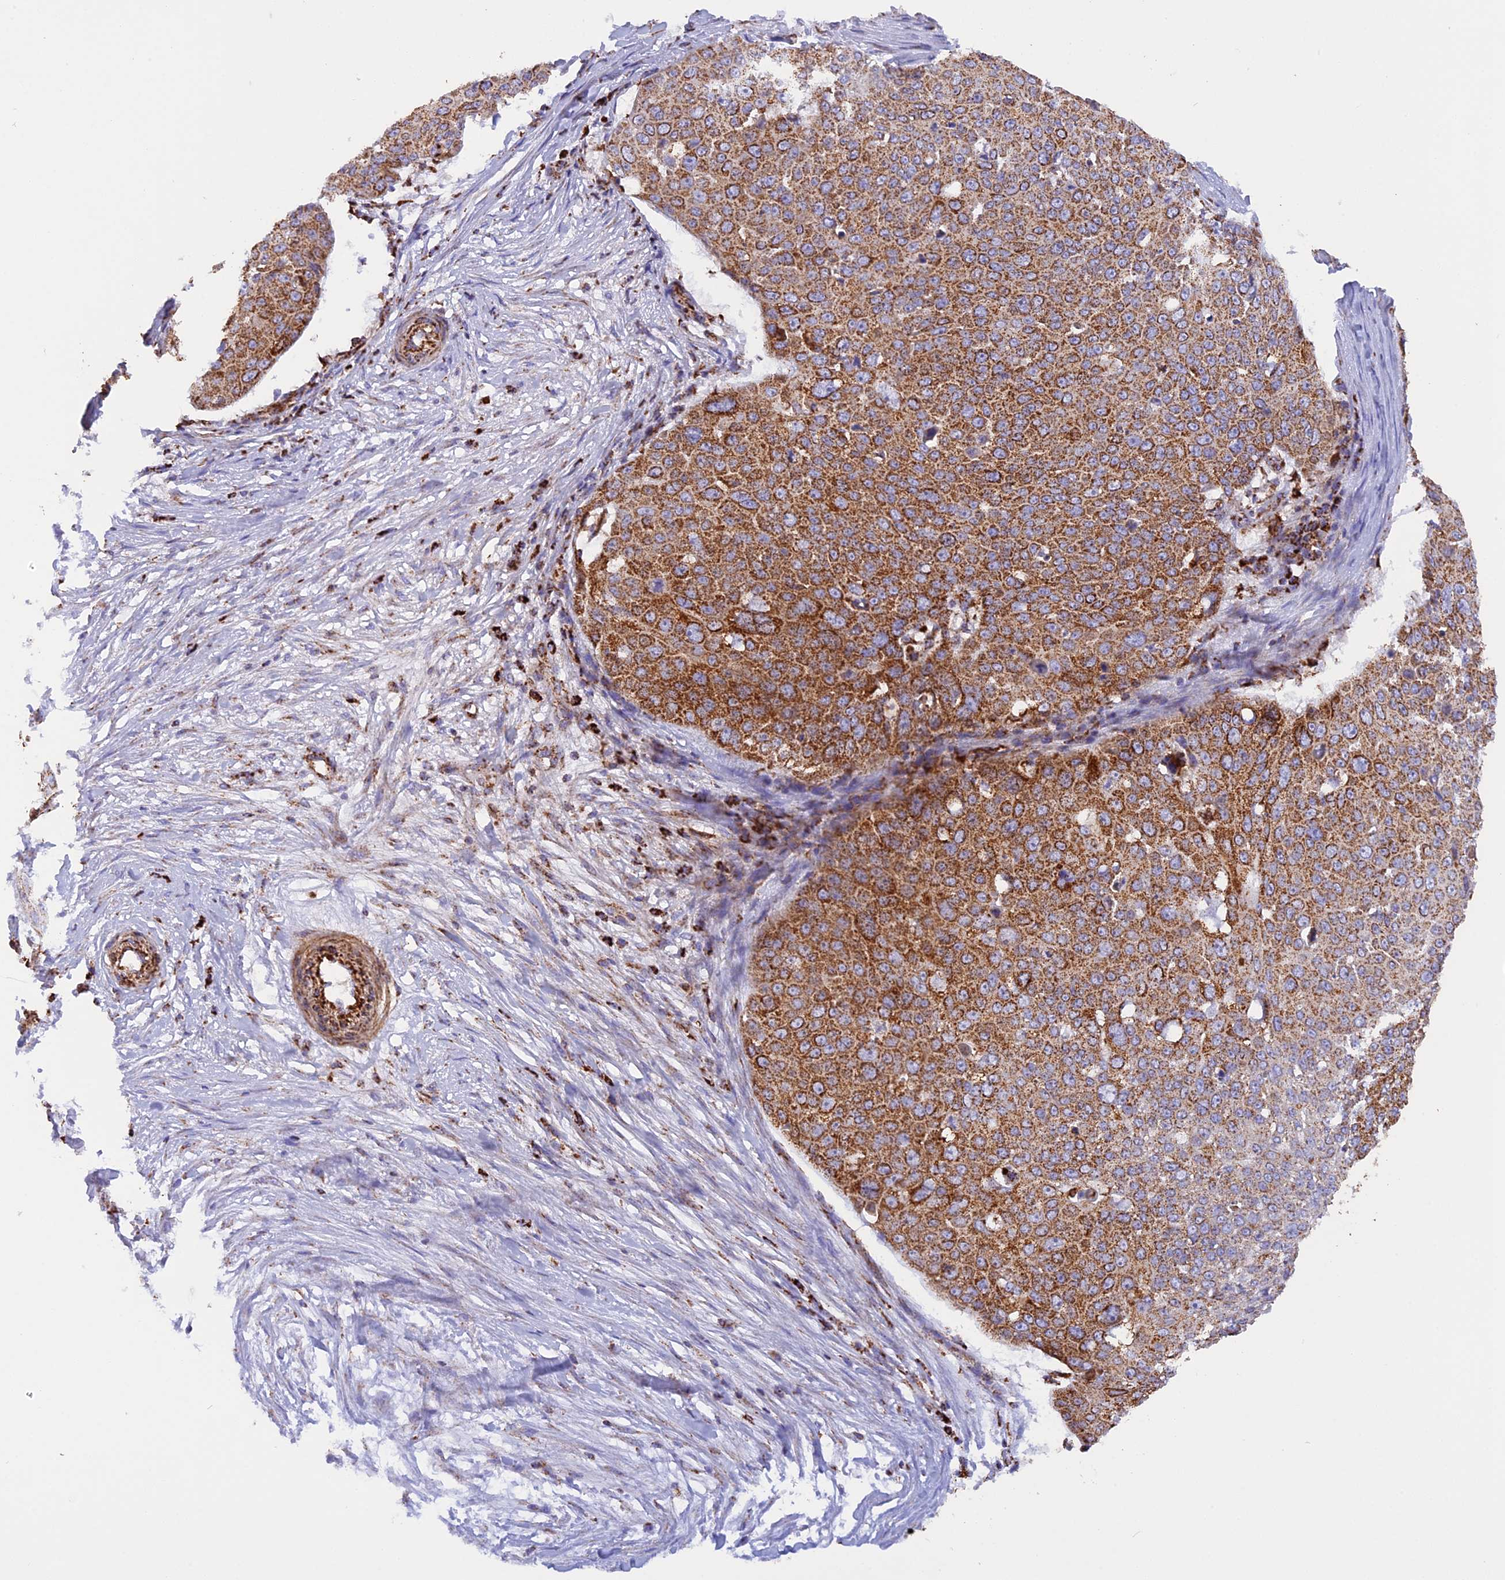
{"staining": {"intensity": "strong", "quantity": ">75%", "location": "cytoplasmic/membranous"}, "tissue": "skin cancer", "cell_type": "Tumor cells", "image_type": "cancer", "snomed": [{"axis": "morphology", "description": "Squamous cell carcinoma, NOS"}, {"axis": "topography", "description": "Skin"}], "caption": "An immunohistochemistry (IHC) photomicrograph of tumor tissue is shown. Protein staining in brown labels strong cytoplasmic/membranous positivity in skin cancer within tumor cells.", "gene": "UQCRB", "patient": {"sex": "male", "age": 71}}